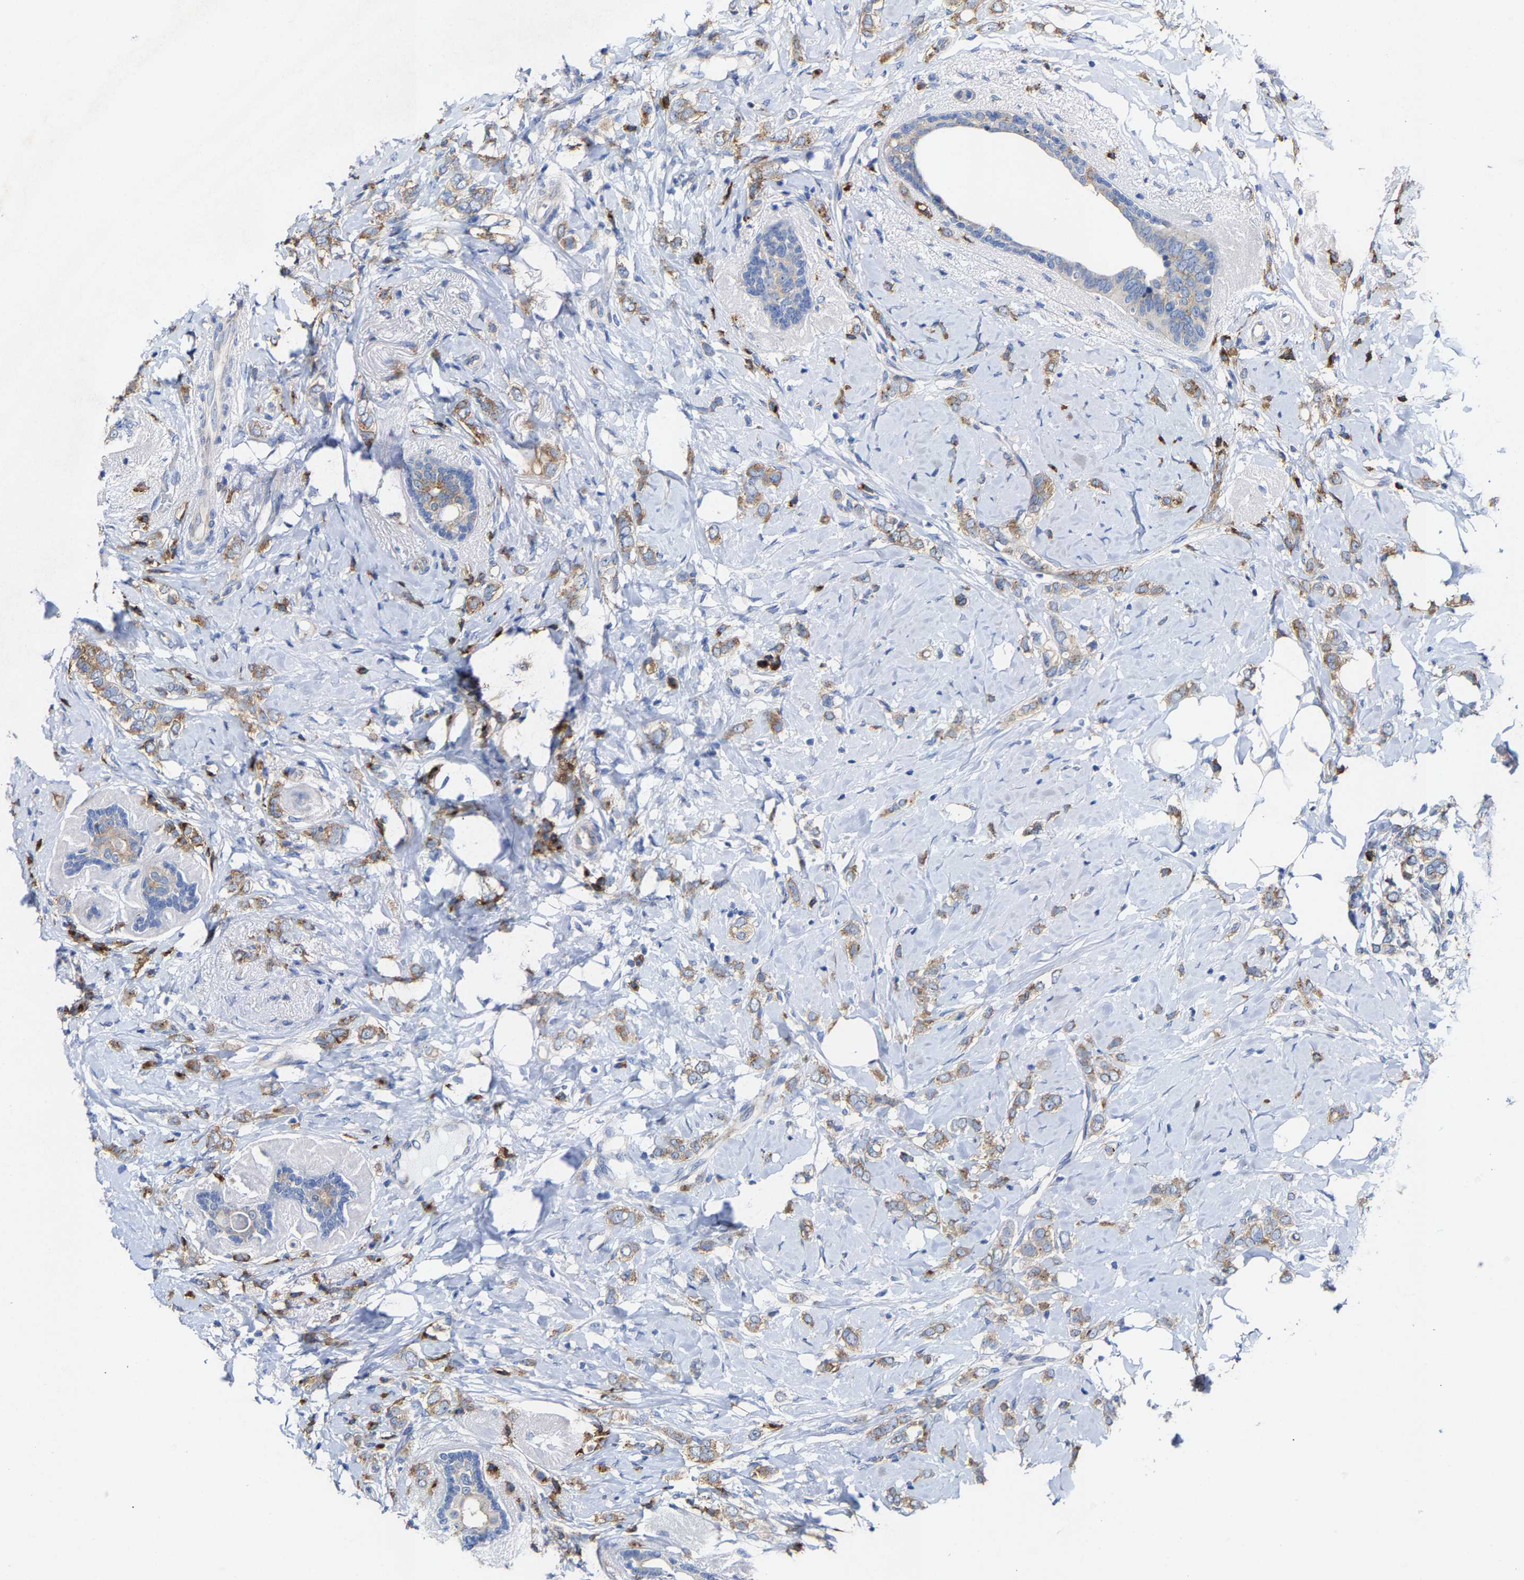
{"staining": {"intensity": "moderate", "quantity": ">75%", "location": "cytoplasmic/membranous"}, "tissue": "breast cancer", "cell_type": "Tumor cells", "image_type": "cancer", "snomed": [{"axis": "morphology", "description": "Normal tissue, NOS"}, {"axis": "morphology", "description": "Lobular carcinoma"}, {"axis": "topography", "description": "Breast"}], "caption": "Breast lobular carcinoma tissue displays moderate cytoplasmic/membranous staining in about >75% of tumor cells, visualized by immunohistochemistry. (IHC, brightfield microscopy, high magnification).", "gene": "PPP1R15A", "patient": {"sex": "female", "age": 47}}